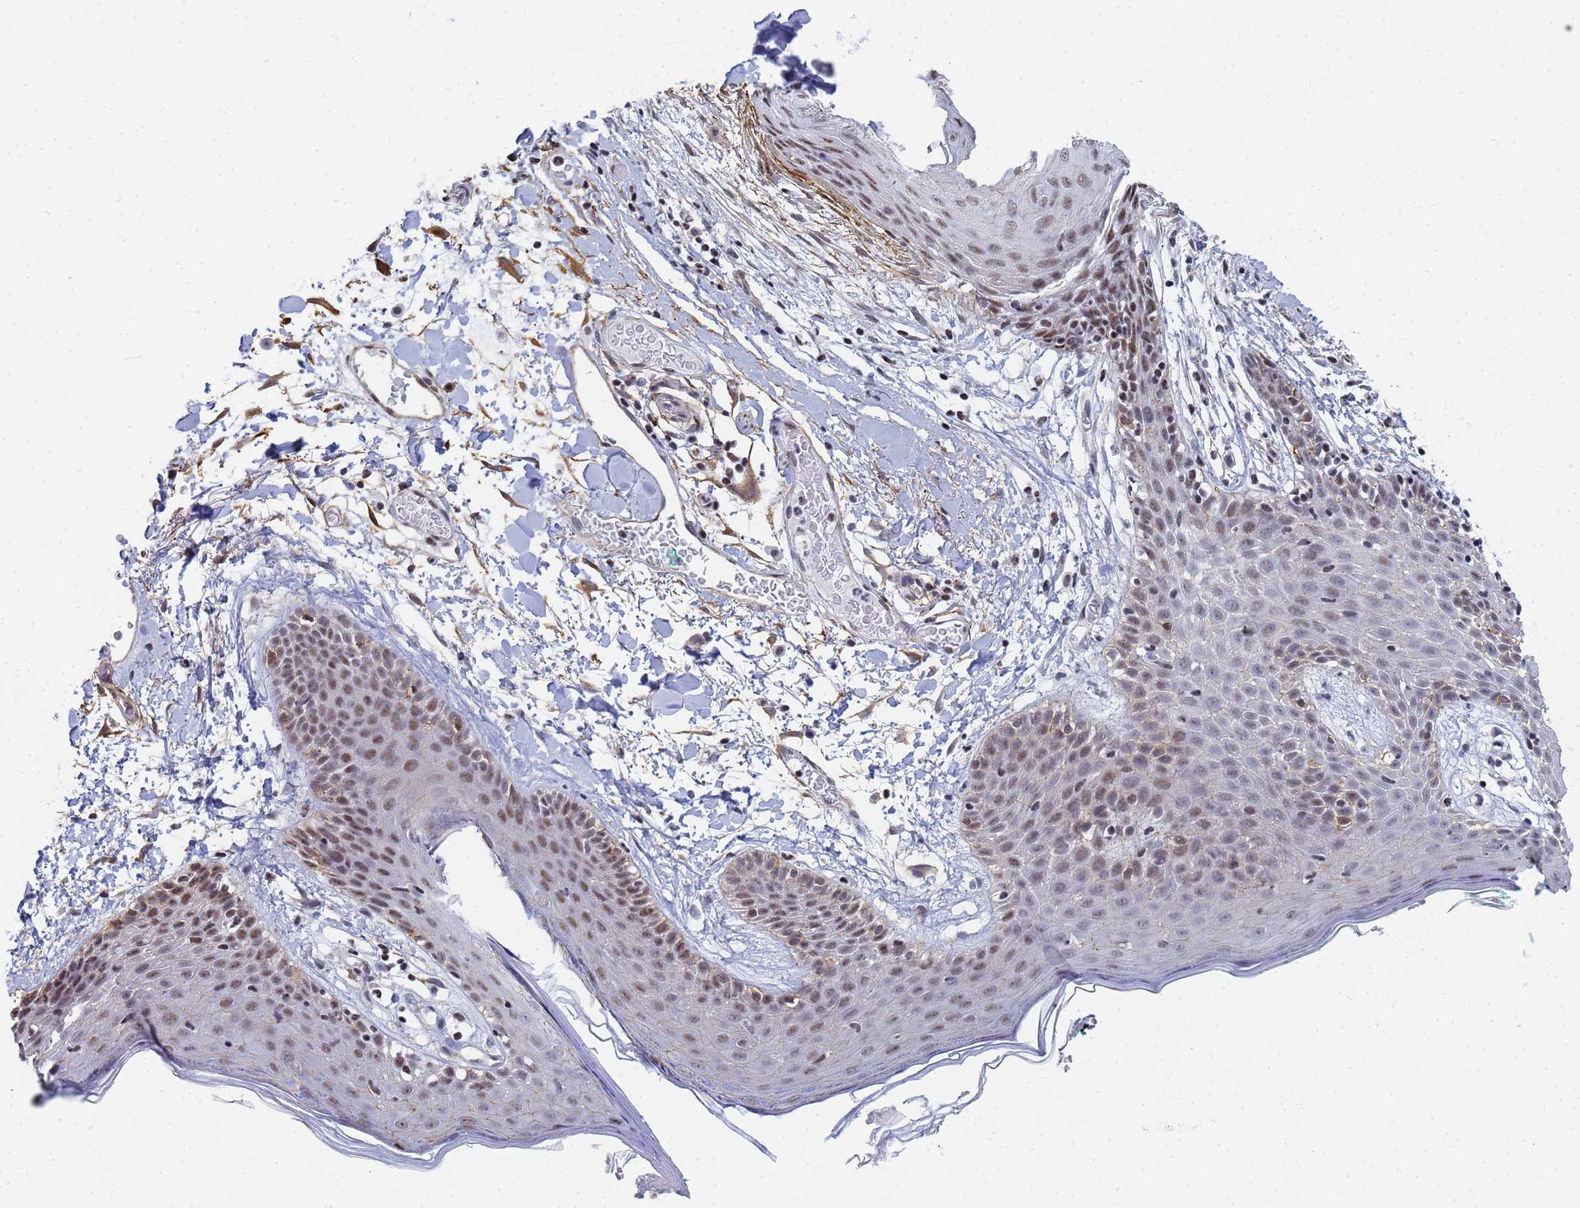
{"staining": {"intensity": "moderate", "quantity": ">75%", "location": "nuclear"}, "tissue": "skin", "cell_type": "Fibroblasts", "image_type": "normal", "snomed": [{"axis": "morphology", "description": "Normal tissue, NOS"}, {"axis": "topography", "description": "Skin"}], "caption": "IHC (DAB (3,3'-diaminobenzidine)) staining of benign human skin displays moderate nuclear protein expression in approximately >75% of fibroblasts.", "gene": "PRRT4", "patient": {"sex": "male", "age": 79}}